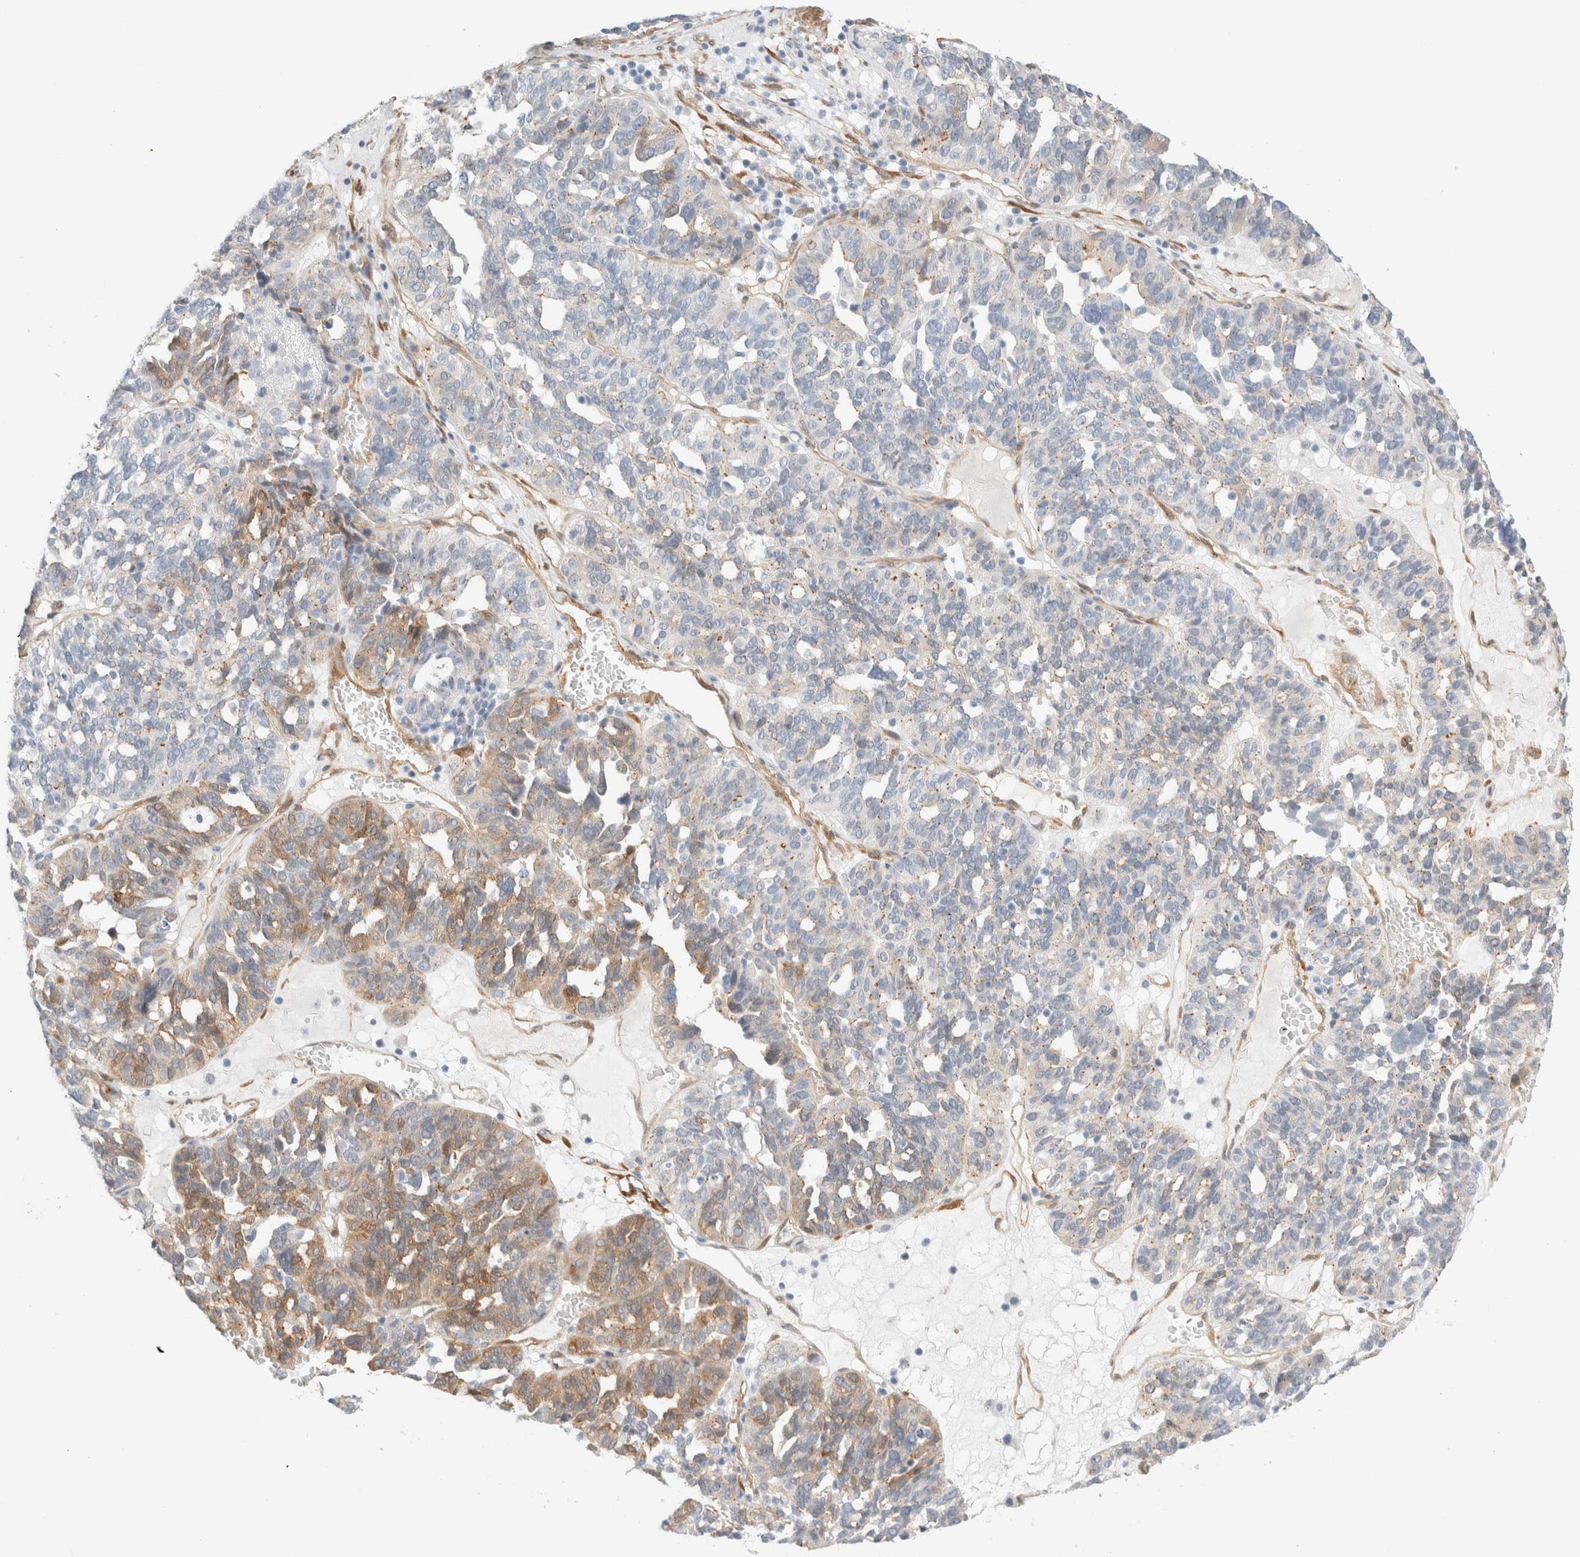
{"staining": {"intensity": "moderate", "quantity": "25%-75%", "location": "cytoplasmic/membranous"}, "tissue": "ovarian cancer", "cell_type": "Tumor cells", "image_type": "cancer", "snomed": [{"axis": "morphology", "description": "Cystadenocarcinoma, serous, NOS"}, {"axis": "topography", "description": "Ovary"}], "caption": "Protein expression analysis of serous cystadenocarcinoma (ovarian) demonstrates moderate cytoplasmic/membranous expression in approximately 25%-75% of tumor cells.", "gene": "LMCD1", "patient": {"sex": "female", "age": 59}}